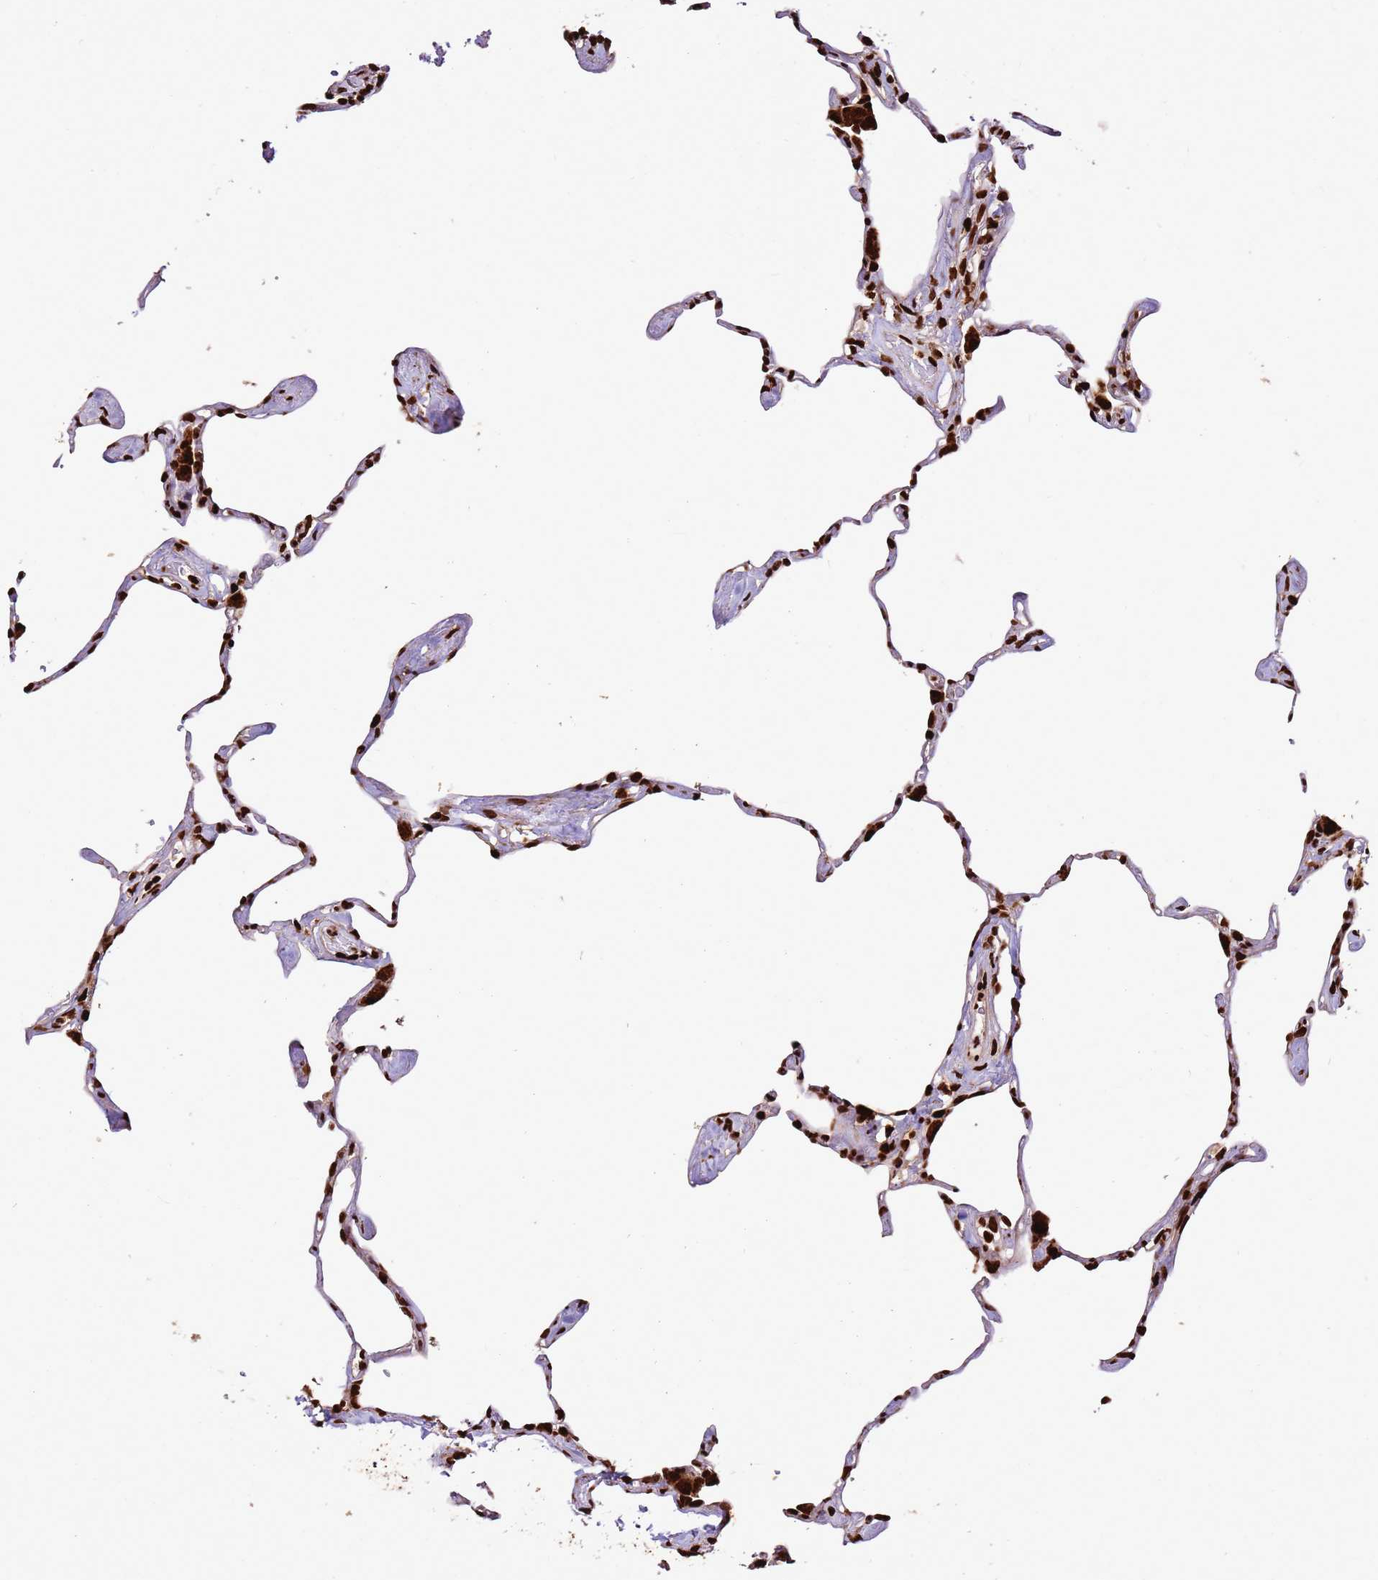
{"staining": {"intensity": "strong", "quantity": ">75%", "location": "nuclear"}, "tissue": "lung", "cell_type": "Alveolar cells", "image_type": "normal", "snomed": [{"axis": "morphology", "description": "Normal tissue, NOS"}, {"axis": "topography", "description": "Lung"}], "caption": "Protein analysis of normal lung exhibits strong nuclear positivity in approximately >75% of alveolar cells.", "gene": "HNRNPAB", "patient": {"sex": "male", "age": 65}}